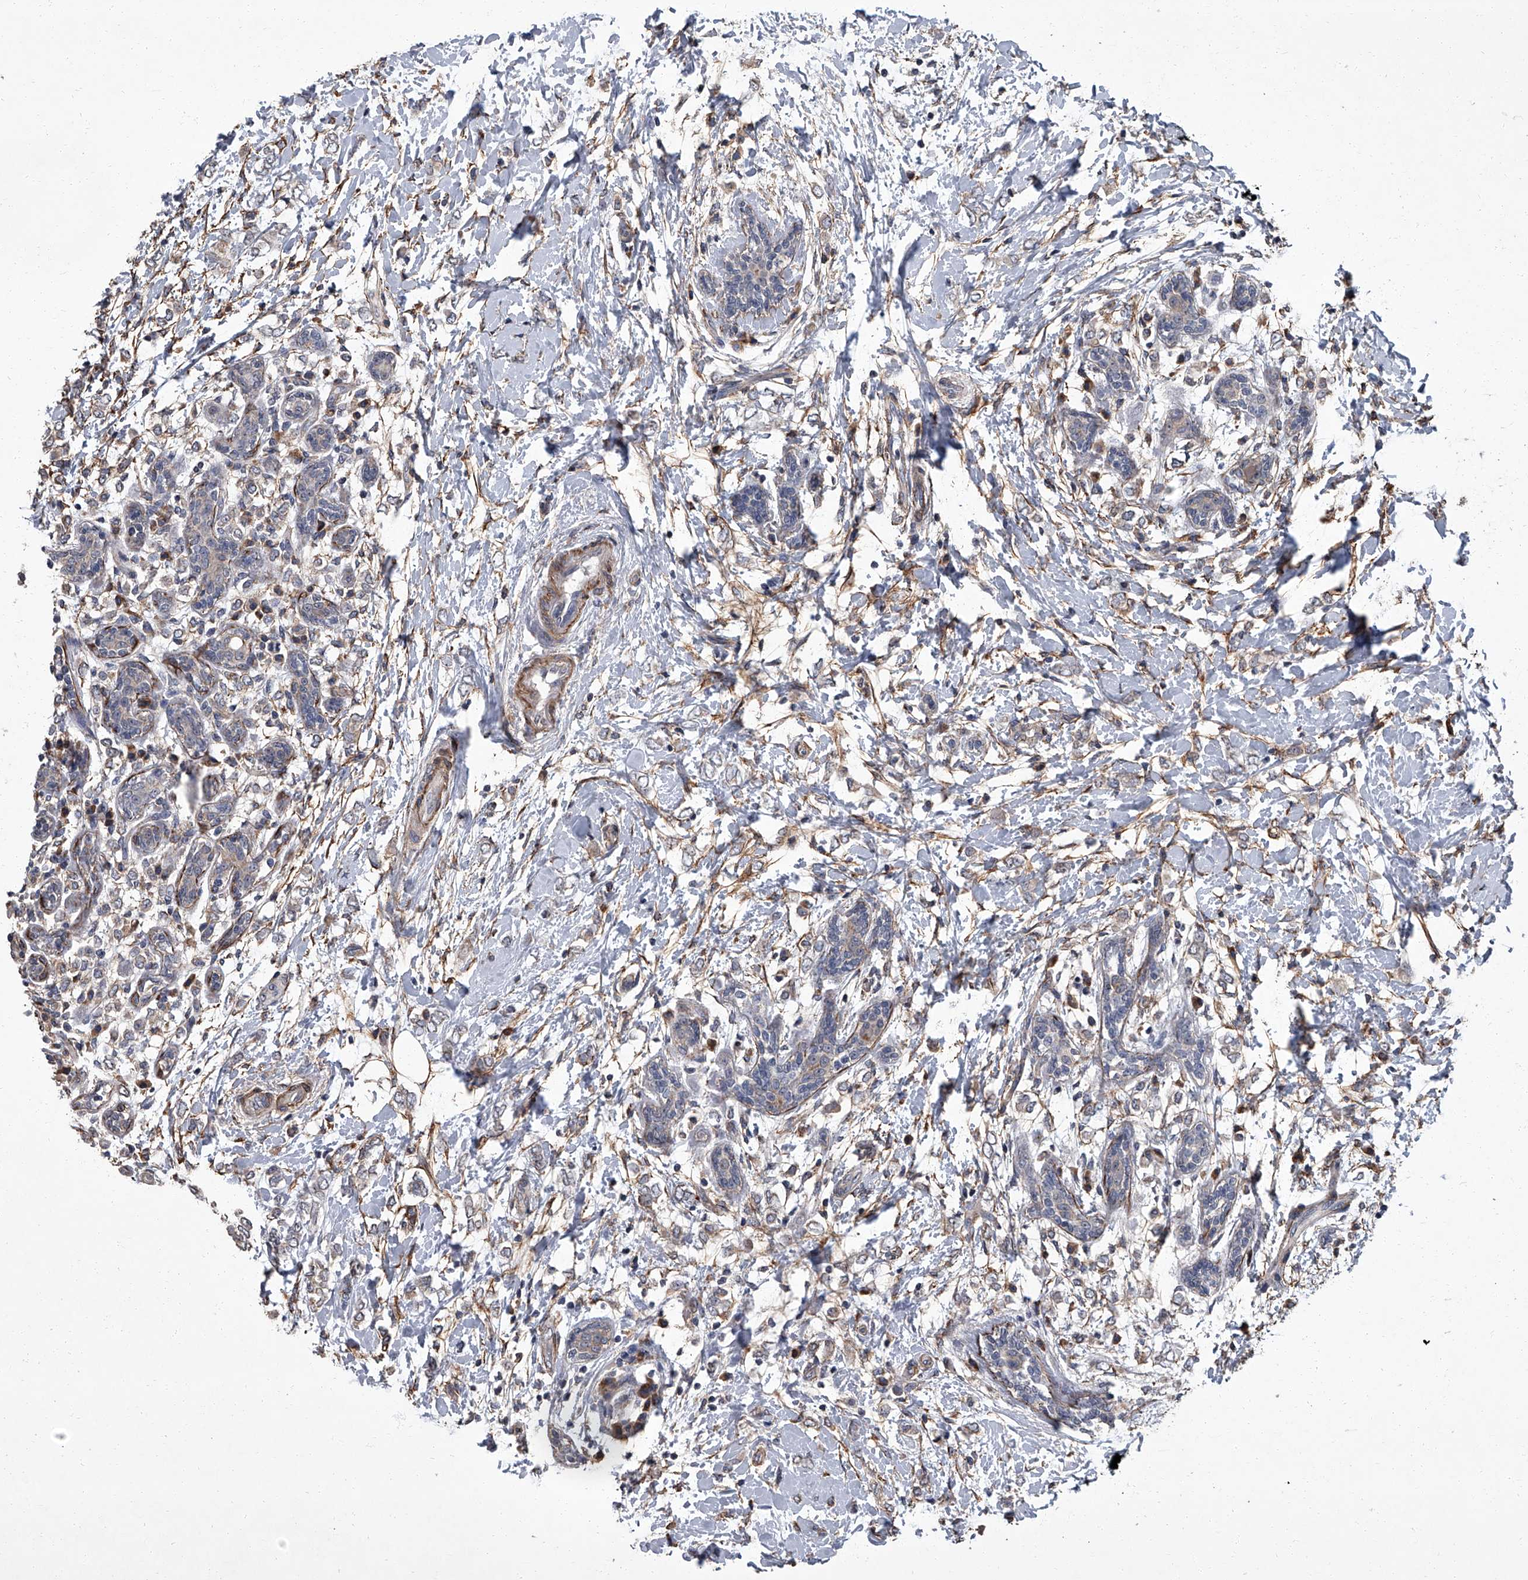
{"staining": {"intensity": "weak", "quantity": ">75%", "location": "cytoplasmic/membranous"}, "tissue": "breast cancer", "cell_type": "Tumor cells", "image_type": "cancer", "snomed": [{"axis": "morphology", "description": "Normal tissue, NOS"}, {"axis": "morphology", "description": "Lobular carcinoma"}, {"axis": "topography", "description": "Breast"}], "caption": "A brown stain highlights weak cytoplasmic/membranous expression of a protein in human breast lobular carcinoma tumor cells.", "gene": "SIRT4", "patient": {"sex": "female", "age": 47}}